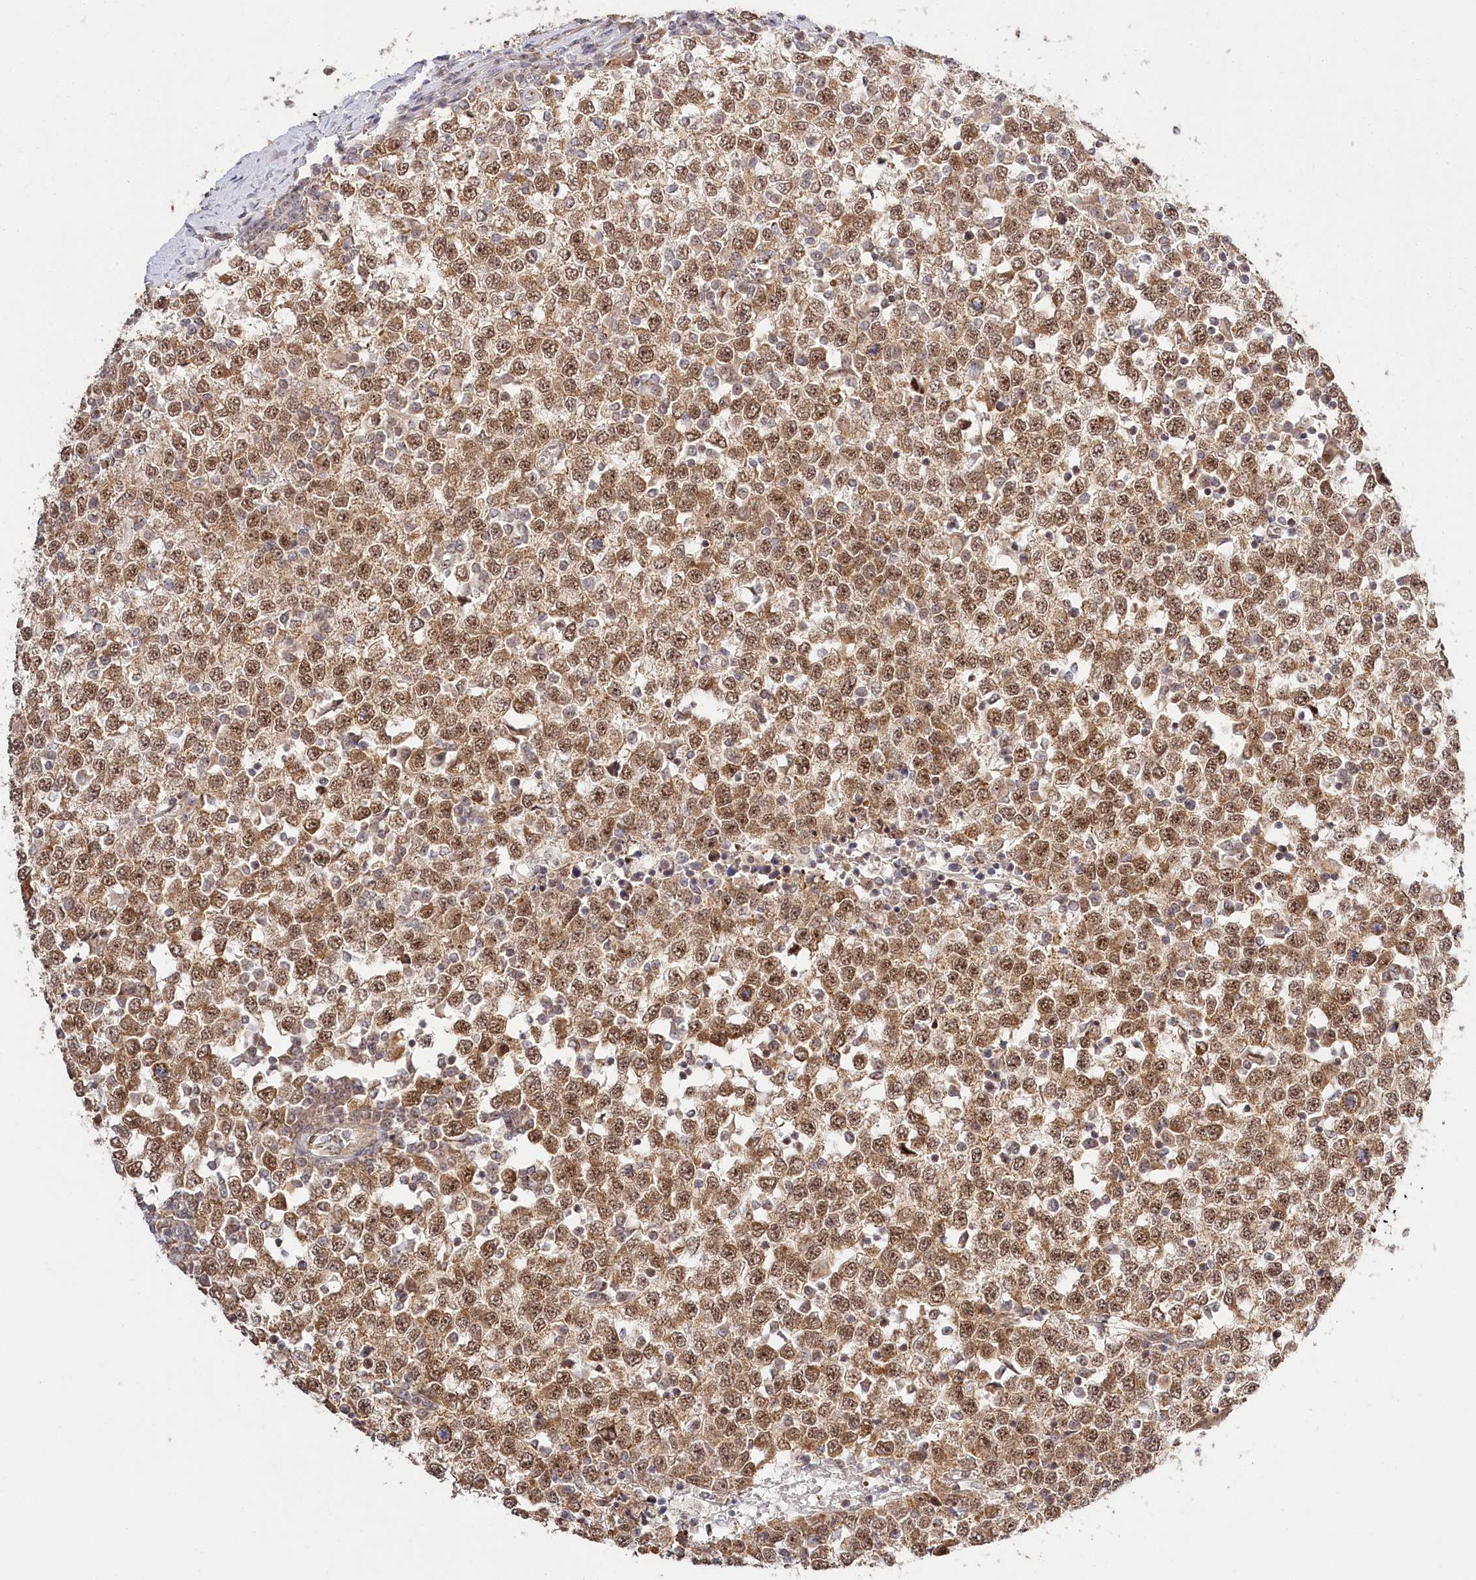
{"staining": {"intensity": "moderate", "quantity": ">75%", "location": "cytoplasmic/membranous,nuclear"}, "tissue": "testis cancer", "cell_type": "Tumor cells", "image_type": "cancer", "snomed": [{"axis": "morphology", "description": "Seminoma, NOS"}, {"axis": "topography", "description": "Testis"}], "caption": "Testis cancer tissue demonstrates moderate cytoplasmic/membranous and nuclear expression in about >75% of tumor cells", "gene": "RTN4IP1", "patient": {"sex": "male", "age": 65}}